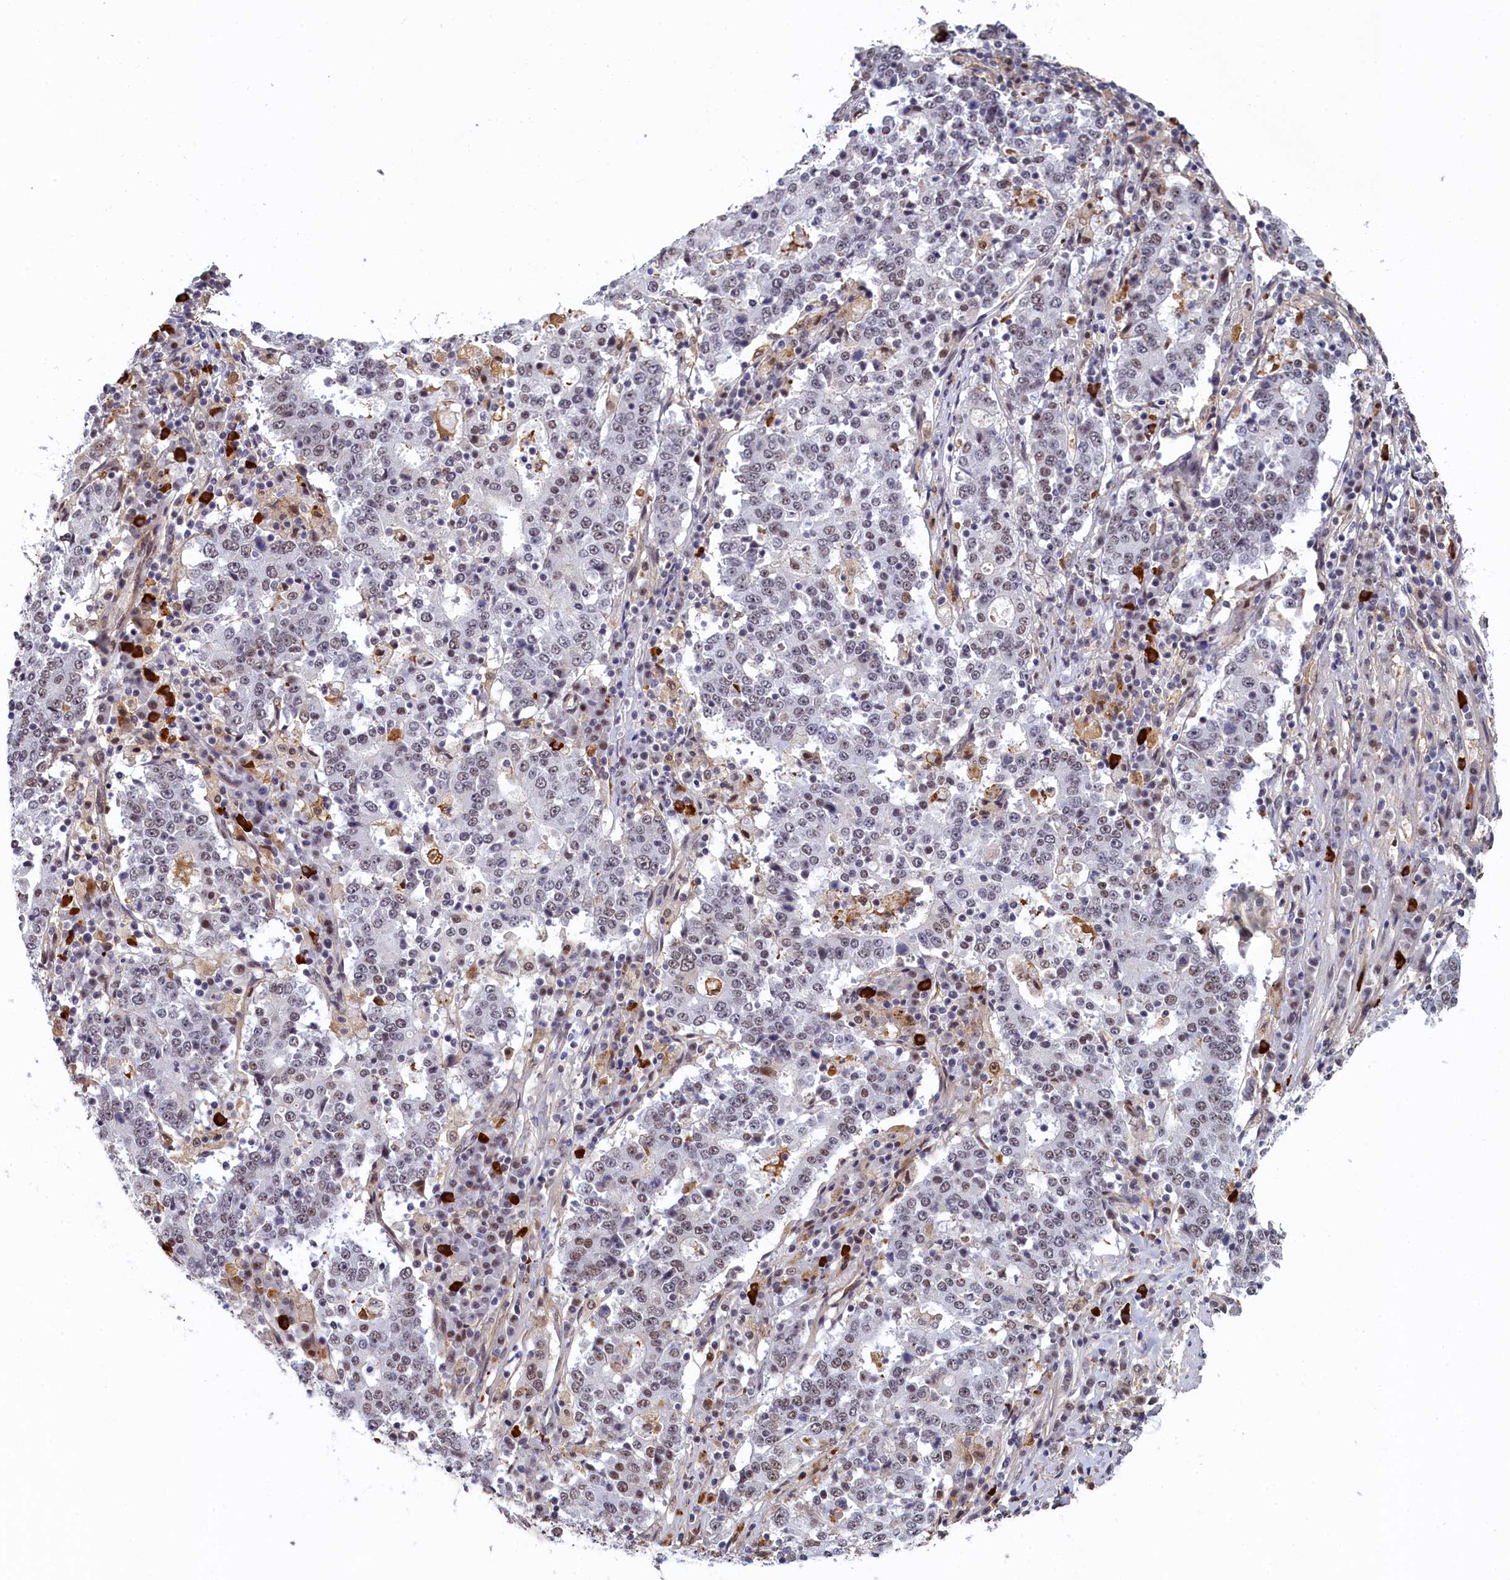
{"staining": {"intensity": "weak", "quantity": "<25%", "location": "nuclear"}, "tissue": "stomach cancer", "cell_type": "Tumor cells", "image_type": "cancer", "snomed": [{"axis": "morphology", "description": "Adenocarcinoma, NOS"}, {"axis": "topography", "description": "Stomach"}], "caption": "Immunohistochemistry (IHC) histopathology image of neoplastic tissue: adenocarcinoma (stomach) stained with DAB demonstrates no significant protein positivity in tumor cells.", "gene": "INTS14", "patient": {"sex": "male", "age": 59}}